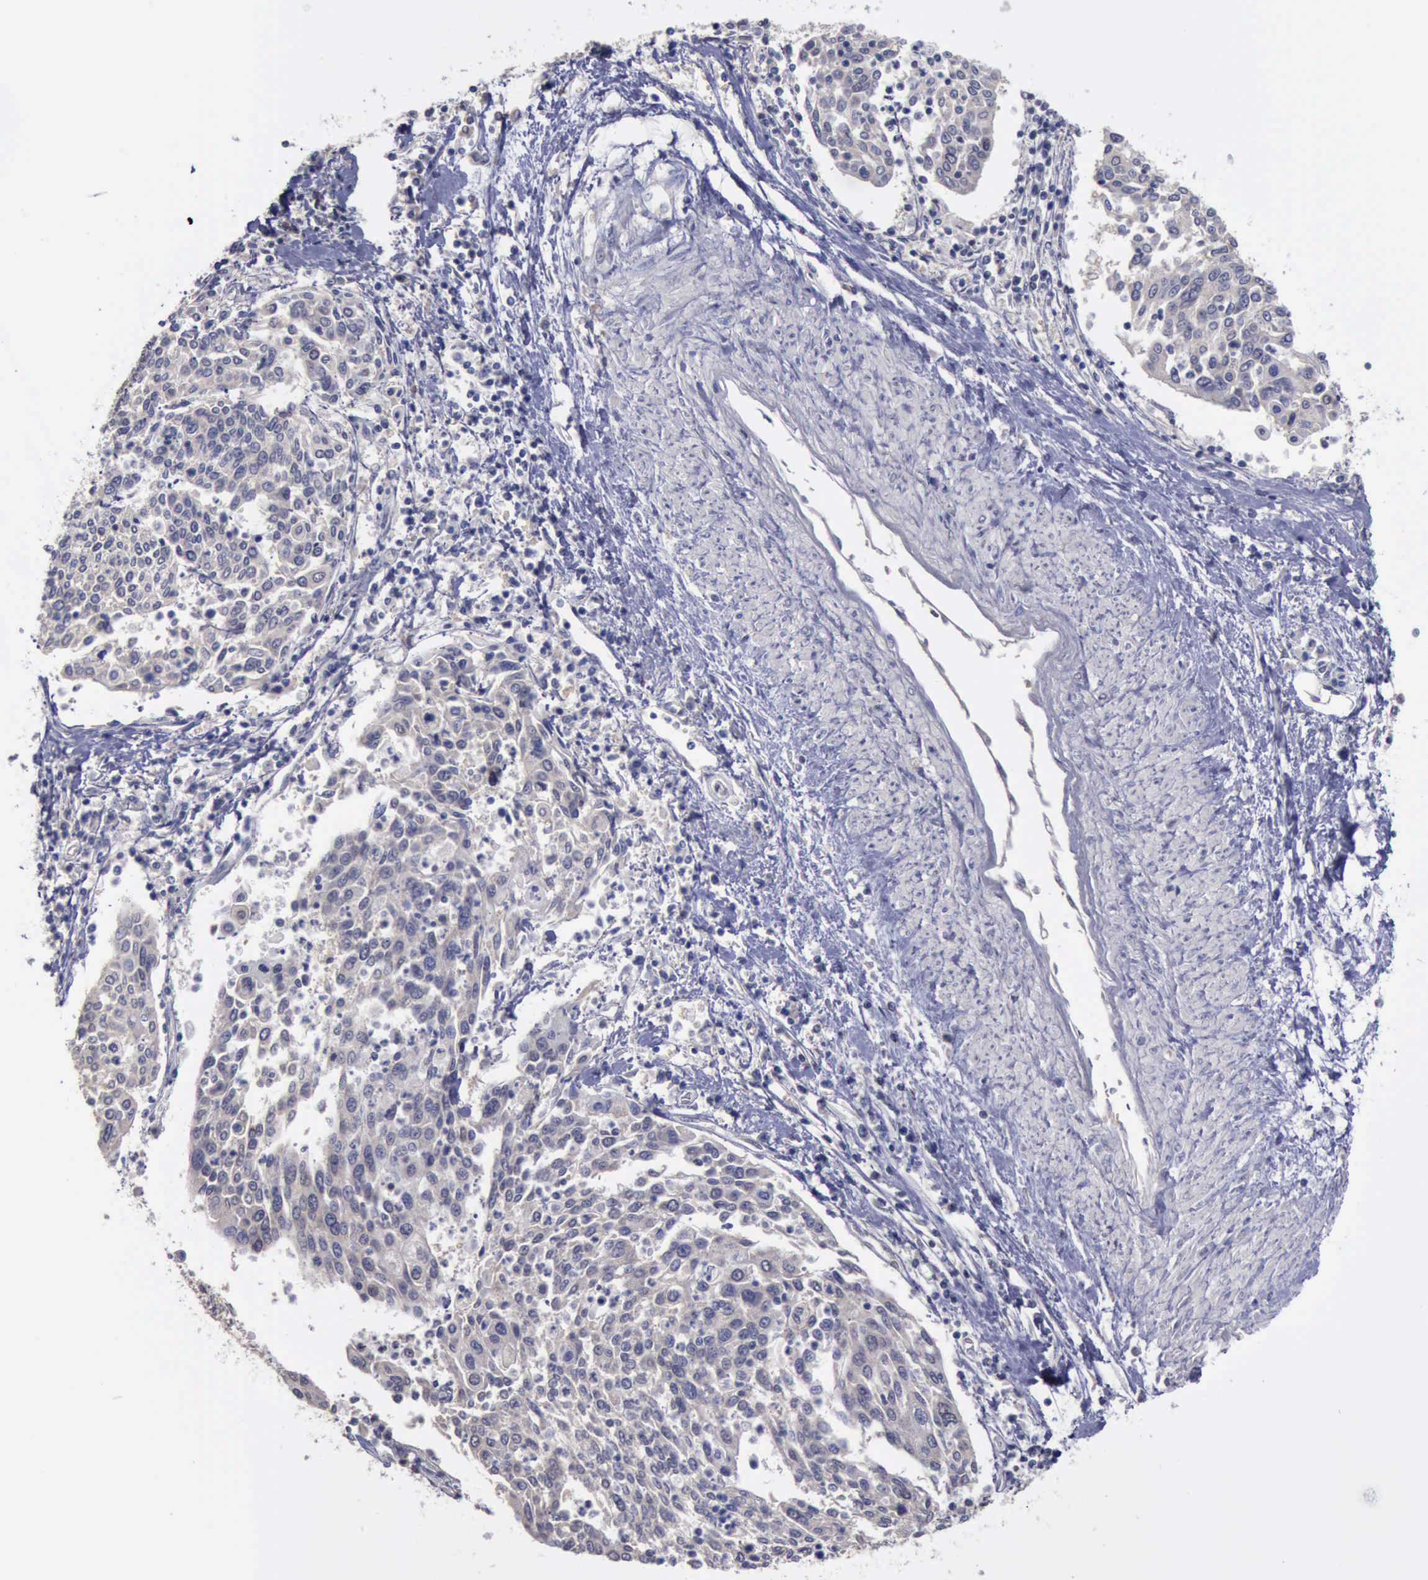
{"staining": {"intensity": "negative", "quantity": "none", "location": "none"}, "tissue": "cervical cancer", "cell_type": "Tumor cells", "image_type": "cancer", "snomed": [{"axis": "morphology", "description": "Squamous cell carcinoma, NOS"}, {"axis": "topography", "description": "Cervix"}], "caption": "Immunohistochemical staining of squamous cell carcinoma (cervical) displays no significant positivity in tumor cells. (DAB immunohistochemistry with hematoxylin counter stain).", "gene": "PHKA1", "patient": {"sex": "female", "age": 40}}